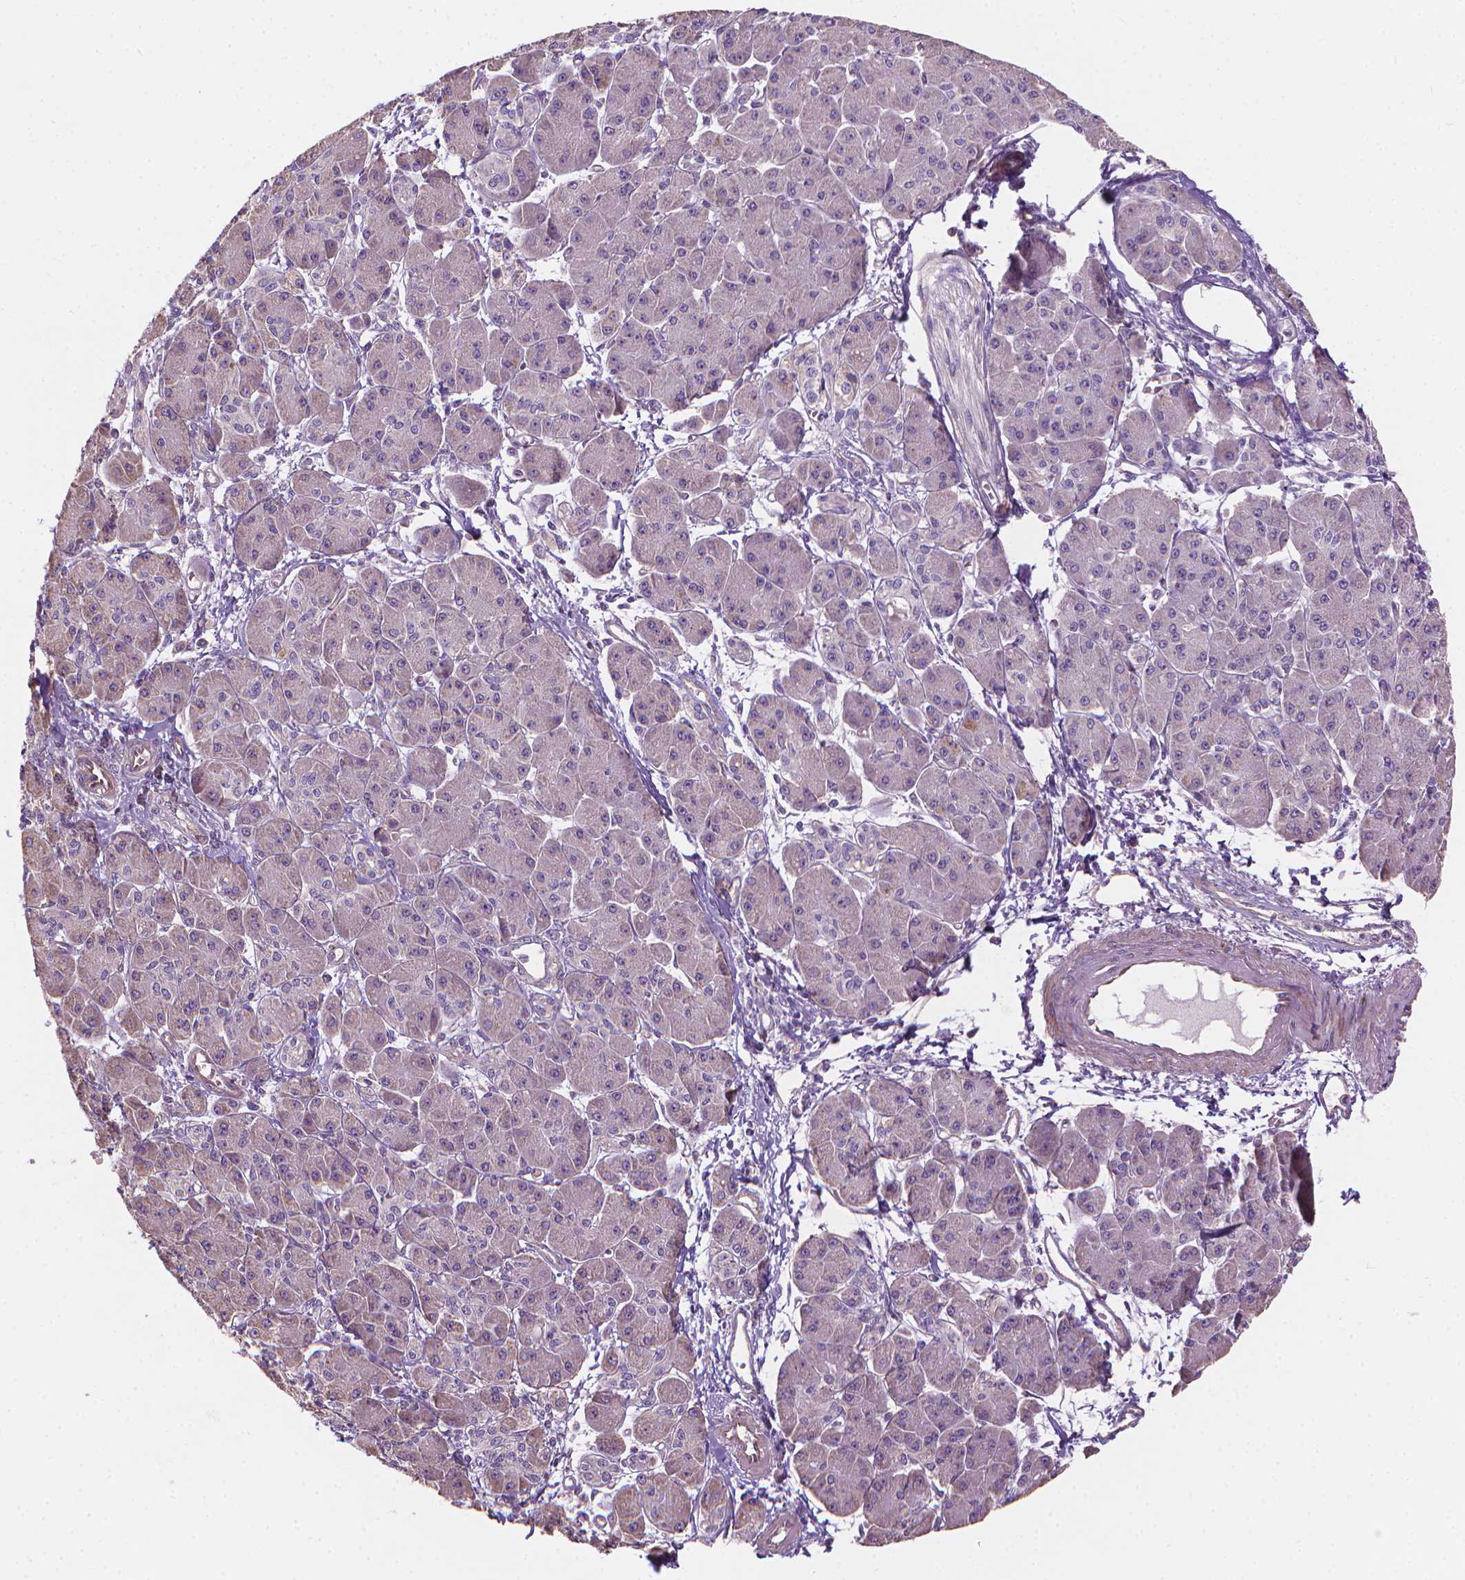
{"staining": {"intensity": "negative", "quantity": "none", "location": "none"}, "tissue": "pancreatic cancer", "cell_type": "Tumor cells", "image_type": "cancer", "snomed": [{"axis": "morphology", "description": "Adenocarcinoma, NOS"}, {"axis": "topography", "description": "Pancreas"}], "caption": "High power microscopy micrograph of an immunohistochemistry (IHC) photomicrograph of pancreatic adenocarcinoma, revealing no significant staining in tumor cells.", "gene": "TTC29", "patient": {"sex": "male", "age": 70}}